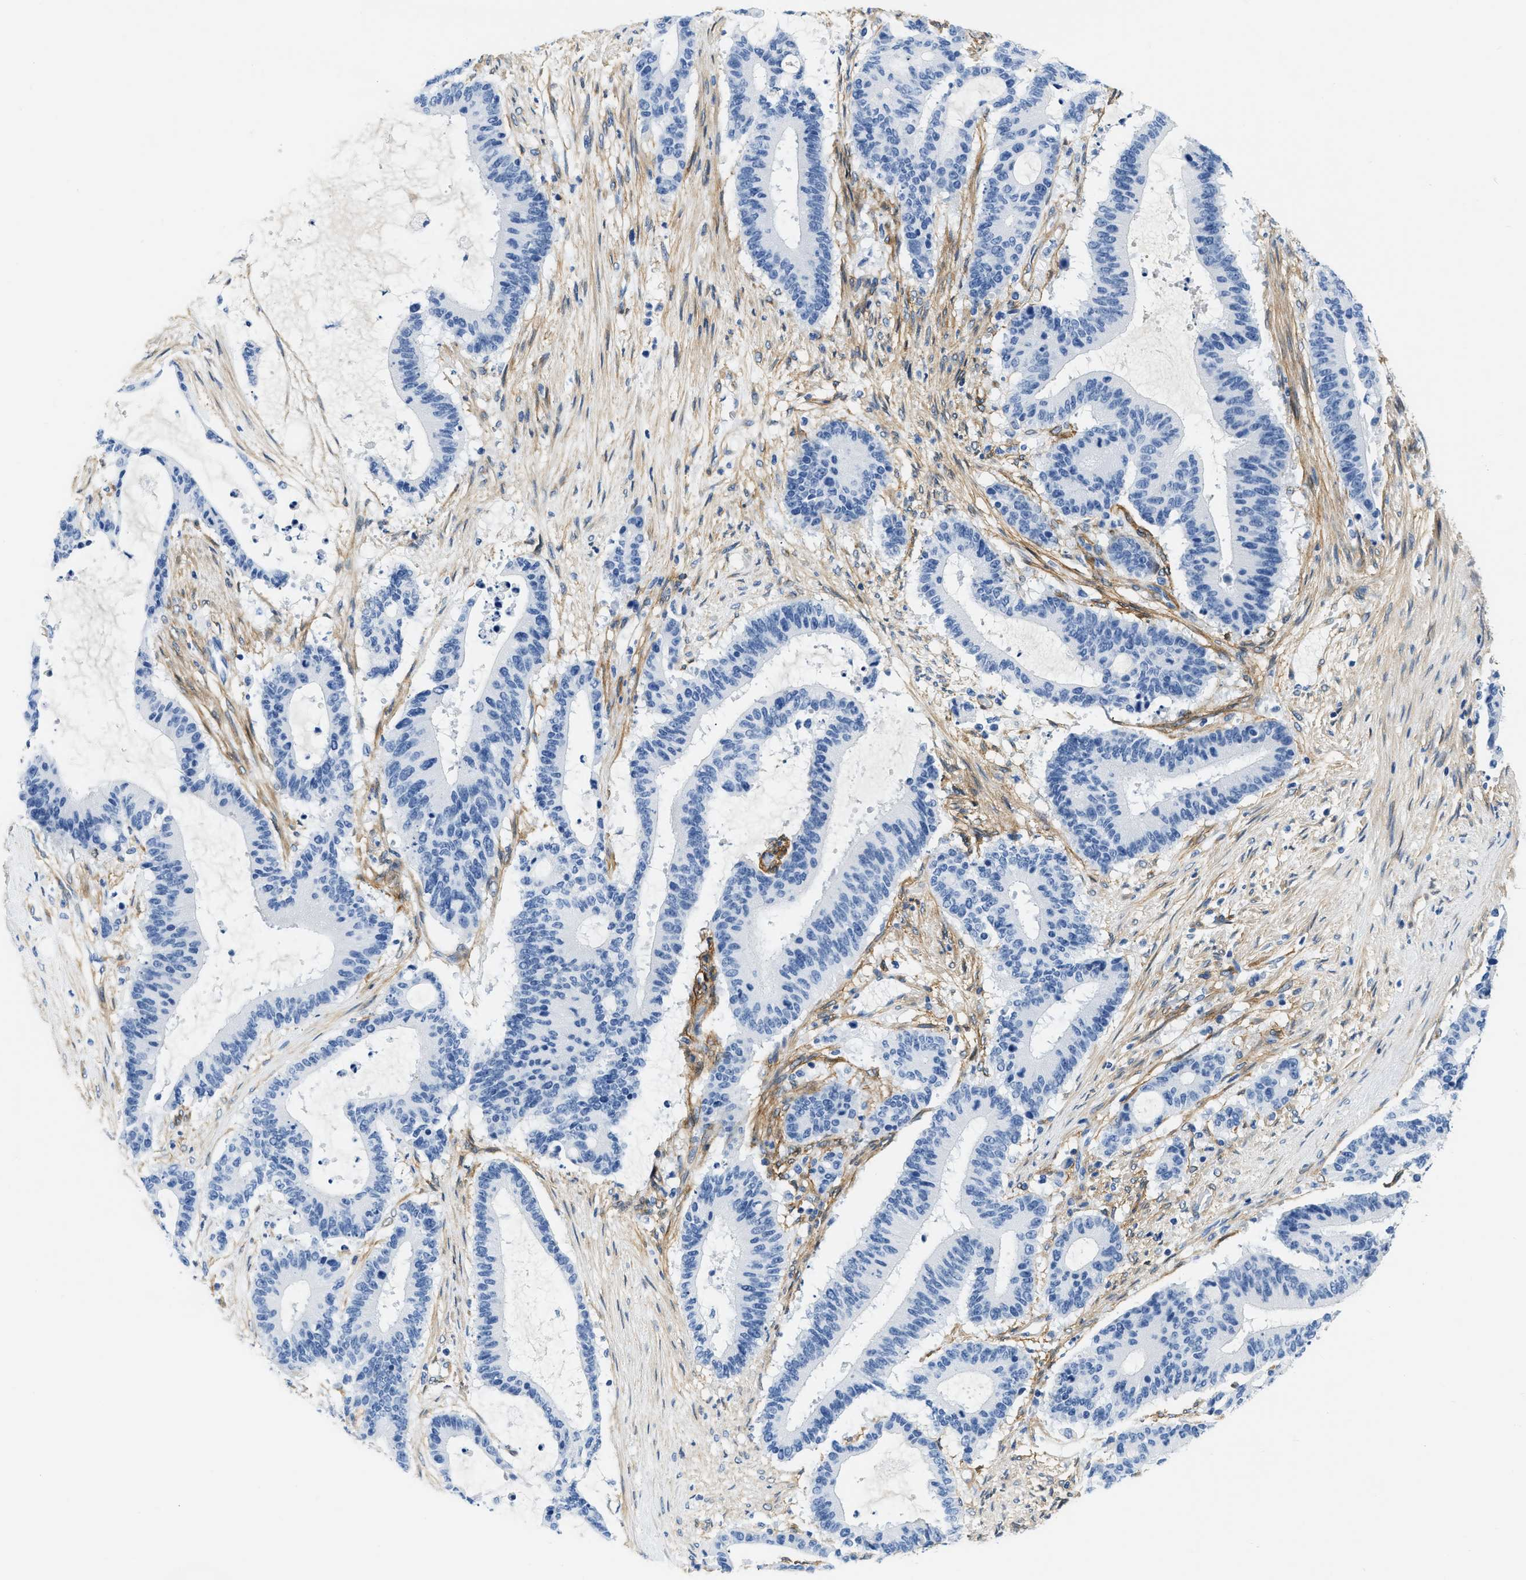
{"staining": {"intensity": "negative", "quantity": "none", "location": "none"}, "tissue": "liver cancer", "cell_type": "Tumor cells", "image_type": "cancer", "snomed": [{"axis": "morphology", "description": "Cholangiocarcinoma"}, {"axis": "topography", "description": "Liver"}], "caption": "Histopathology image shows no protein expression in tumor cells of liver cancer tissue. The staining is performed using DAB (3,3'-diaminobenzidine) brown chromogen with nuclei counter-stained in using hematoxylin.", "gene": "PDGFRB", "patient": {"sex": "female", "age": 73}}